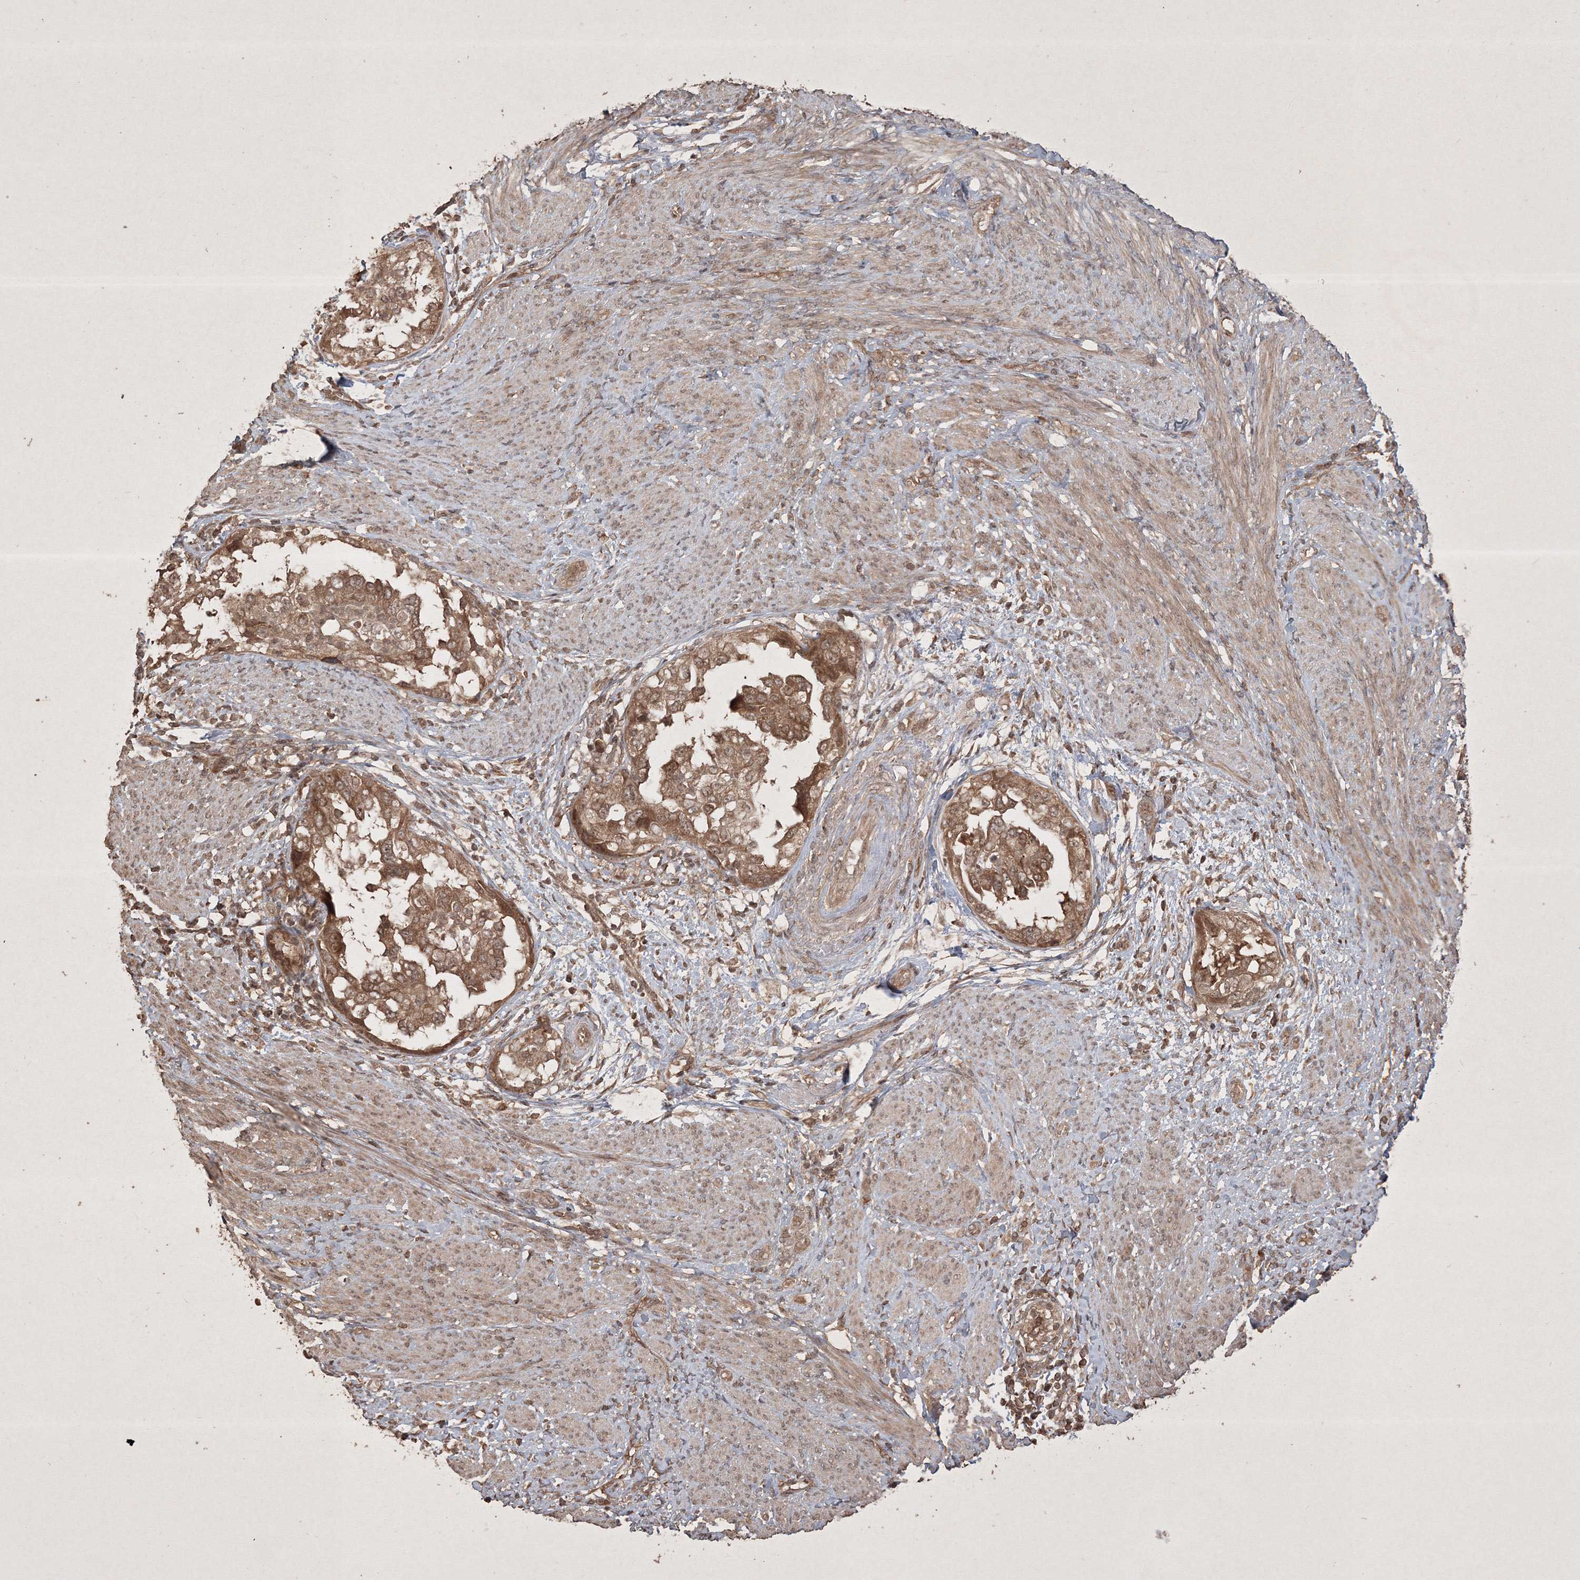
{"staining": {"intensity": "moderate", "quantity": ">75%", "location": "cytoplasmic/membranous,nuclear"}, "tissue": "endometrial cancer", "cell_type": "Tumor cells", "image_type": "cancer", "snomed": [{"axis": "morphology", "description": "Adenocarcinoma, NOS"}, {"axis": "topography", "description": "Endometrium"}], "caption": "Endometrial cancer stained with a brown dye demonstrates moderate cytoplasmic/membranous and nuclear positive positivity in approximately >75% of tumor cells.", "gene": "PELI3", "patient": {"sex": "female", "age": 85}}